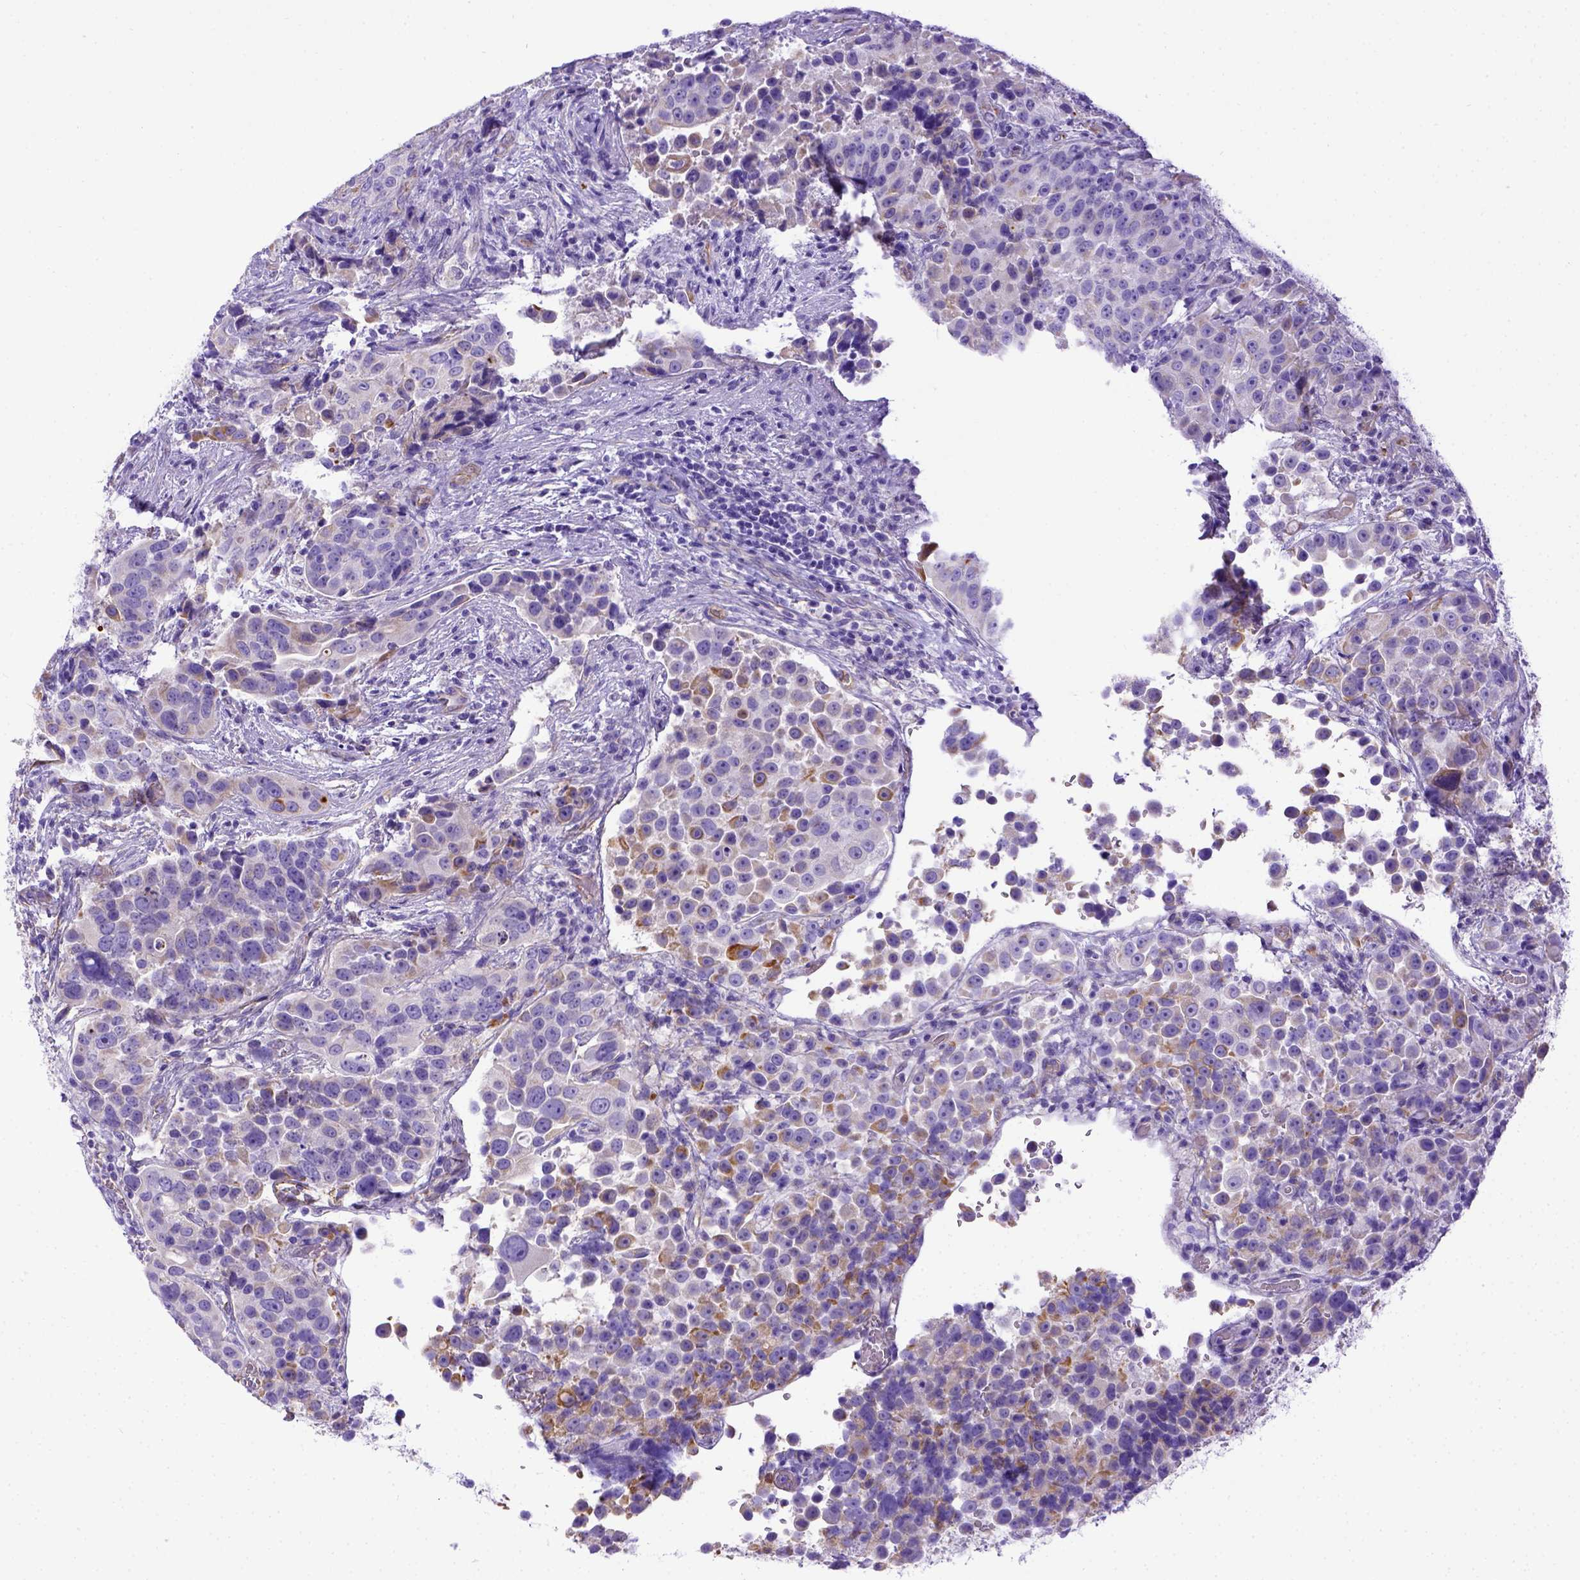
{"staining": {"intensity": "moderate", "quantity": "<25%", "location": "cytoplasmic/membranous"}, "tissue": "urothelial cancer", "cell_type": "Tumor cells", "image_type": "cancer", "snomed": [{"axis": "morphology", "description": "Urothelial carcinoma, NOS"}, {"axis": "topography", "description": "Urinary bladder"}], "caption": "IHC image of neoplastic tissue: human urothelial cancer stained using IHC exhibits low levels of moderate protein expression localized specifically in the cytoplasmic/membranous of tumor cells, appearing as a cytoplasmic/membranous brown color.", "gene": "LRRC18", "patient": {"sex": "male", "age": 52}}